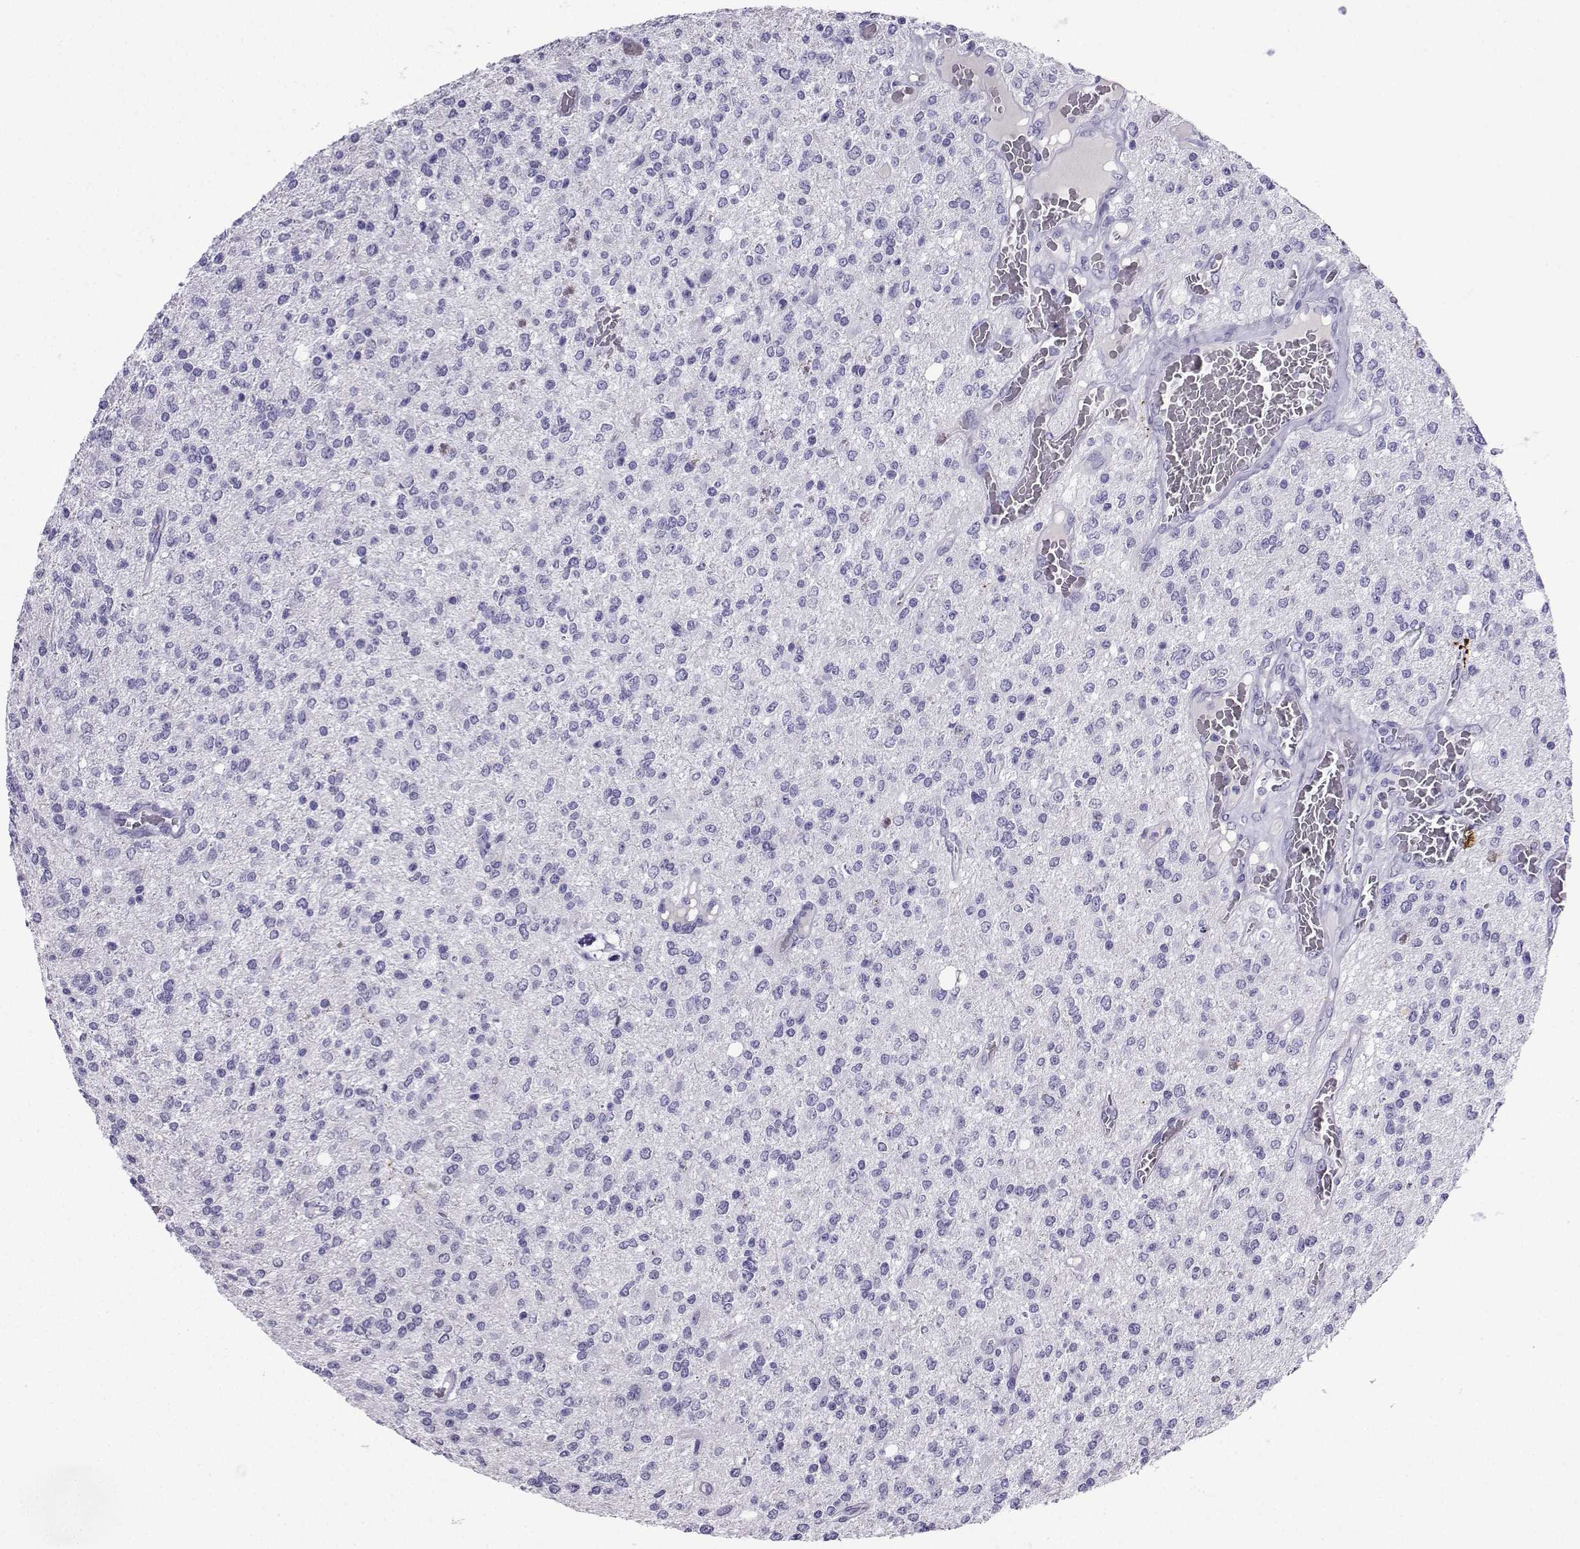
{"staining": {"intensity": "negative", "quantity": "none", "location": "none"}, "tissue": "glioma", "cell_type": "Tumor cells", "image_type": "cancer", "snomed": [{"axis": "morphology", "description": "Glioma, malignant, Low grade"}, {"axis": "topography", "description": "Brain"}], "caption": "Tumor cells are negative for brown protein staining in glioma.", "gene": "SLC18A2", "patient": {"sex": "male", "age": 67}}